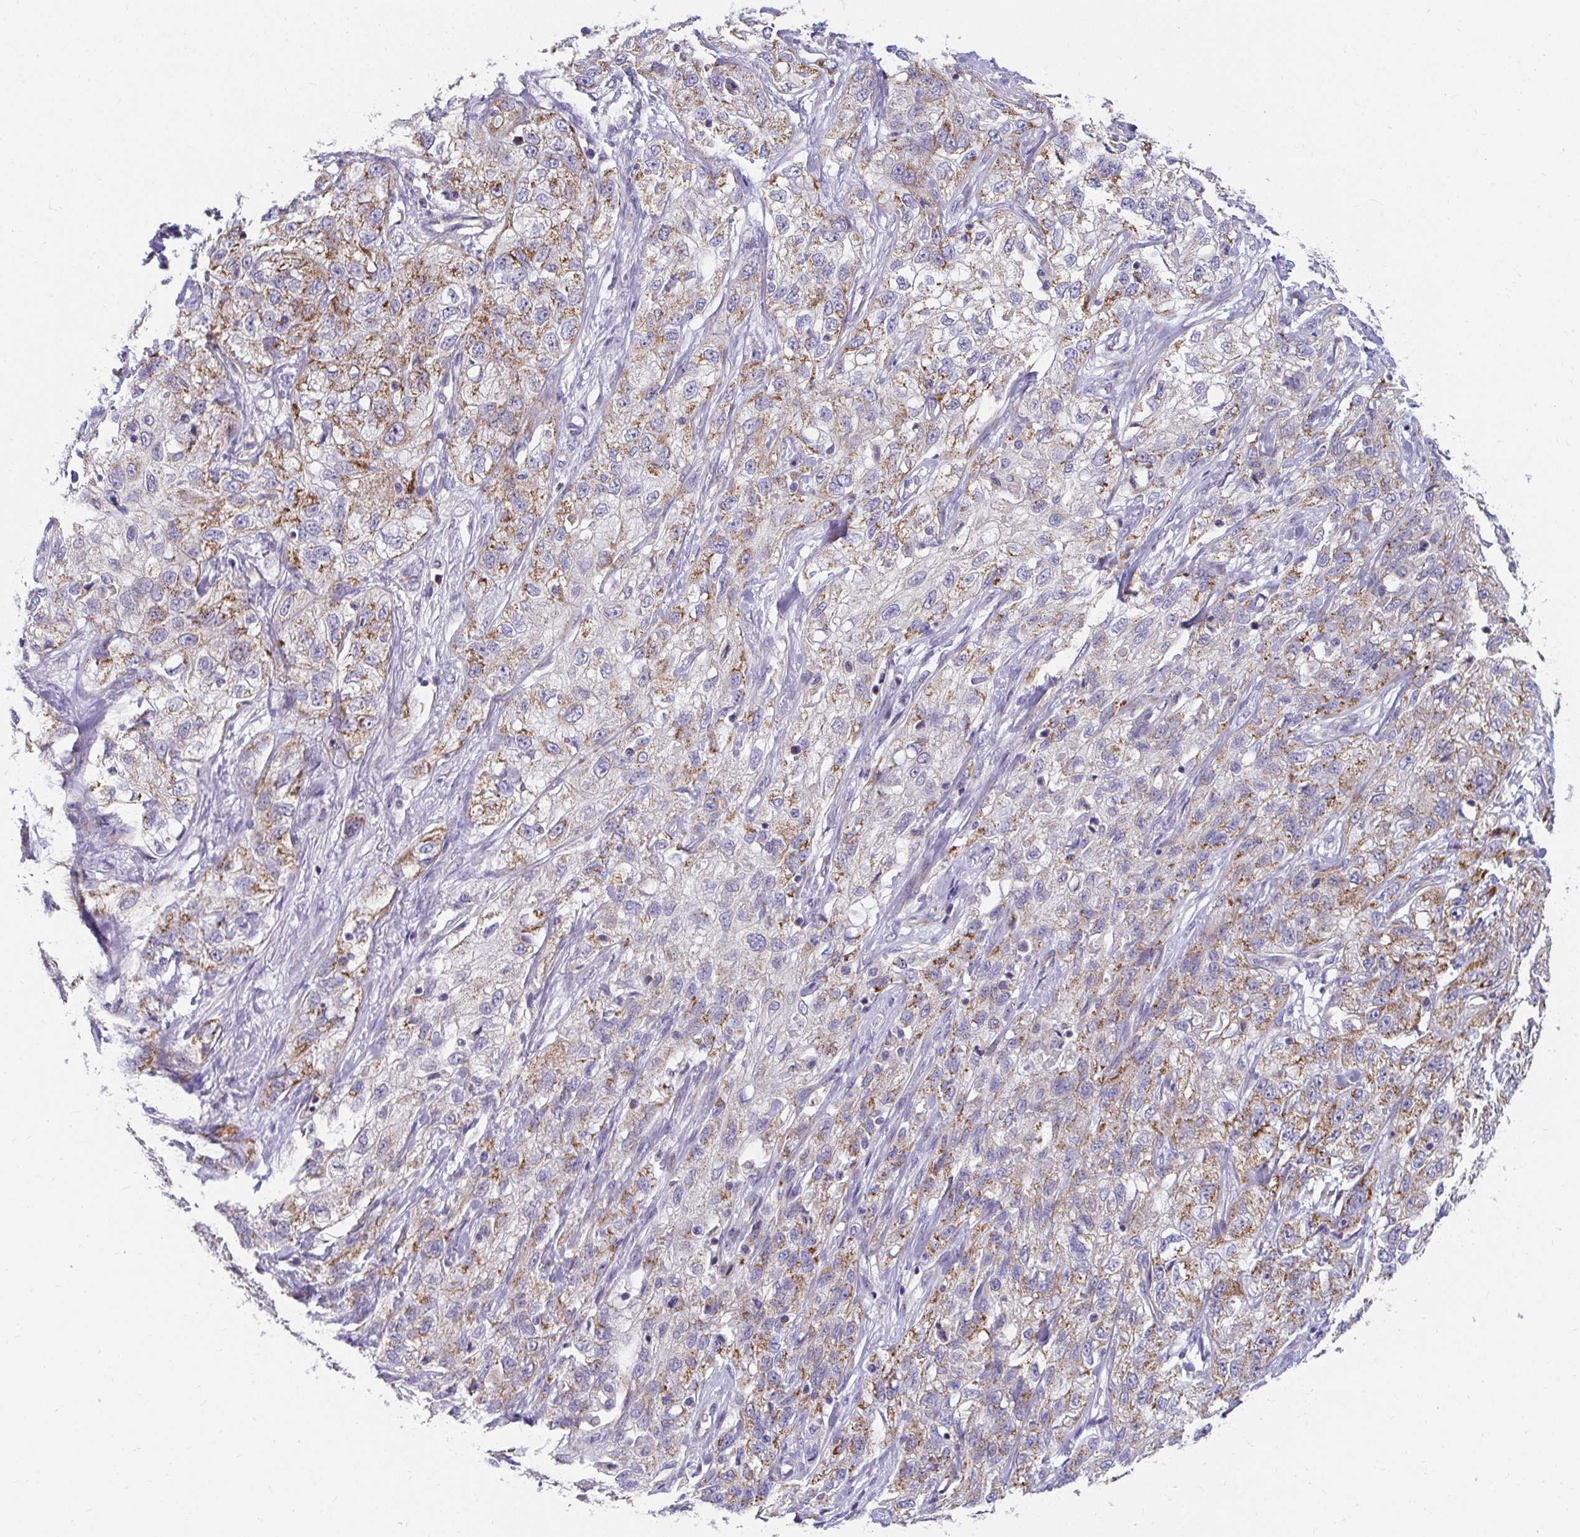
{"staining": {"intensity": "moderate", "quantity": ">75%", "location": "cytoplasmic/membranous"}, "tissue": "skin cancer", "cell_type": "Tumor cells", "image_type": "cancer", "snomed": [{"axis": "morphology", "description": "Squamous cell carcinoma, NOS"}, {"axis": "topography", "description": "Skin"}, {"axis": "topography", "description": "Vulva"}], "caption": "The micrograph exhibits a brown stain indicating the presence of a protein in the cytoplasmic/membranous of tumor cells in skin cancer (squamous cell carcinoma).", "gene": "EXOC5", "patient": {"sex": "female", "age": 86}}